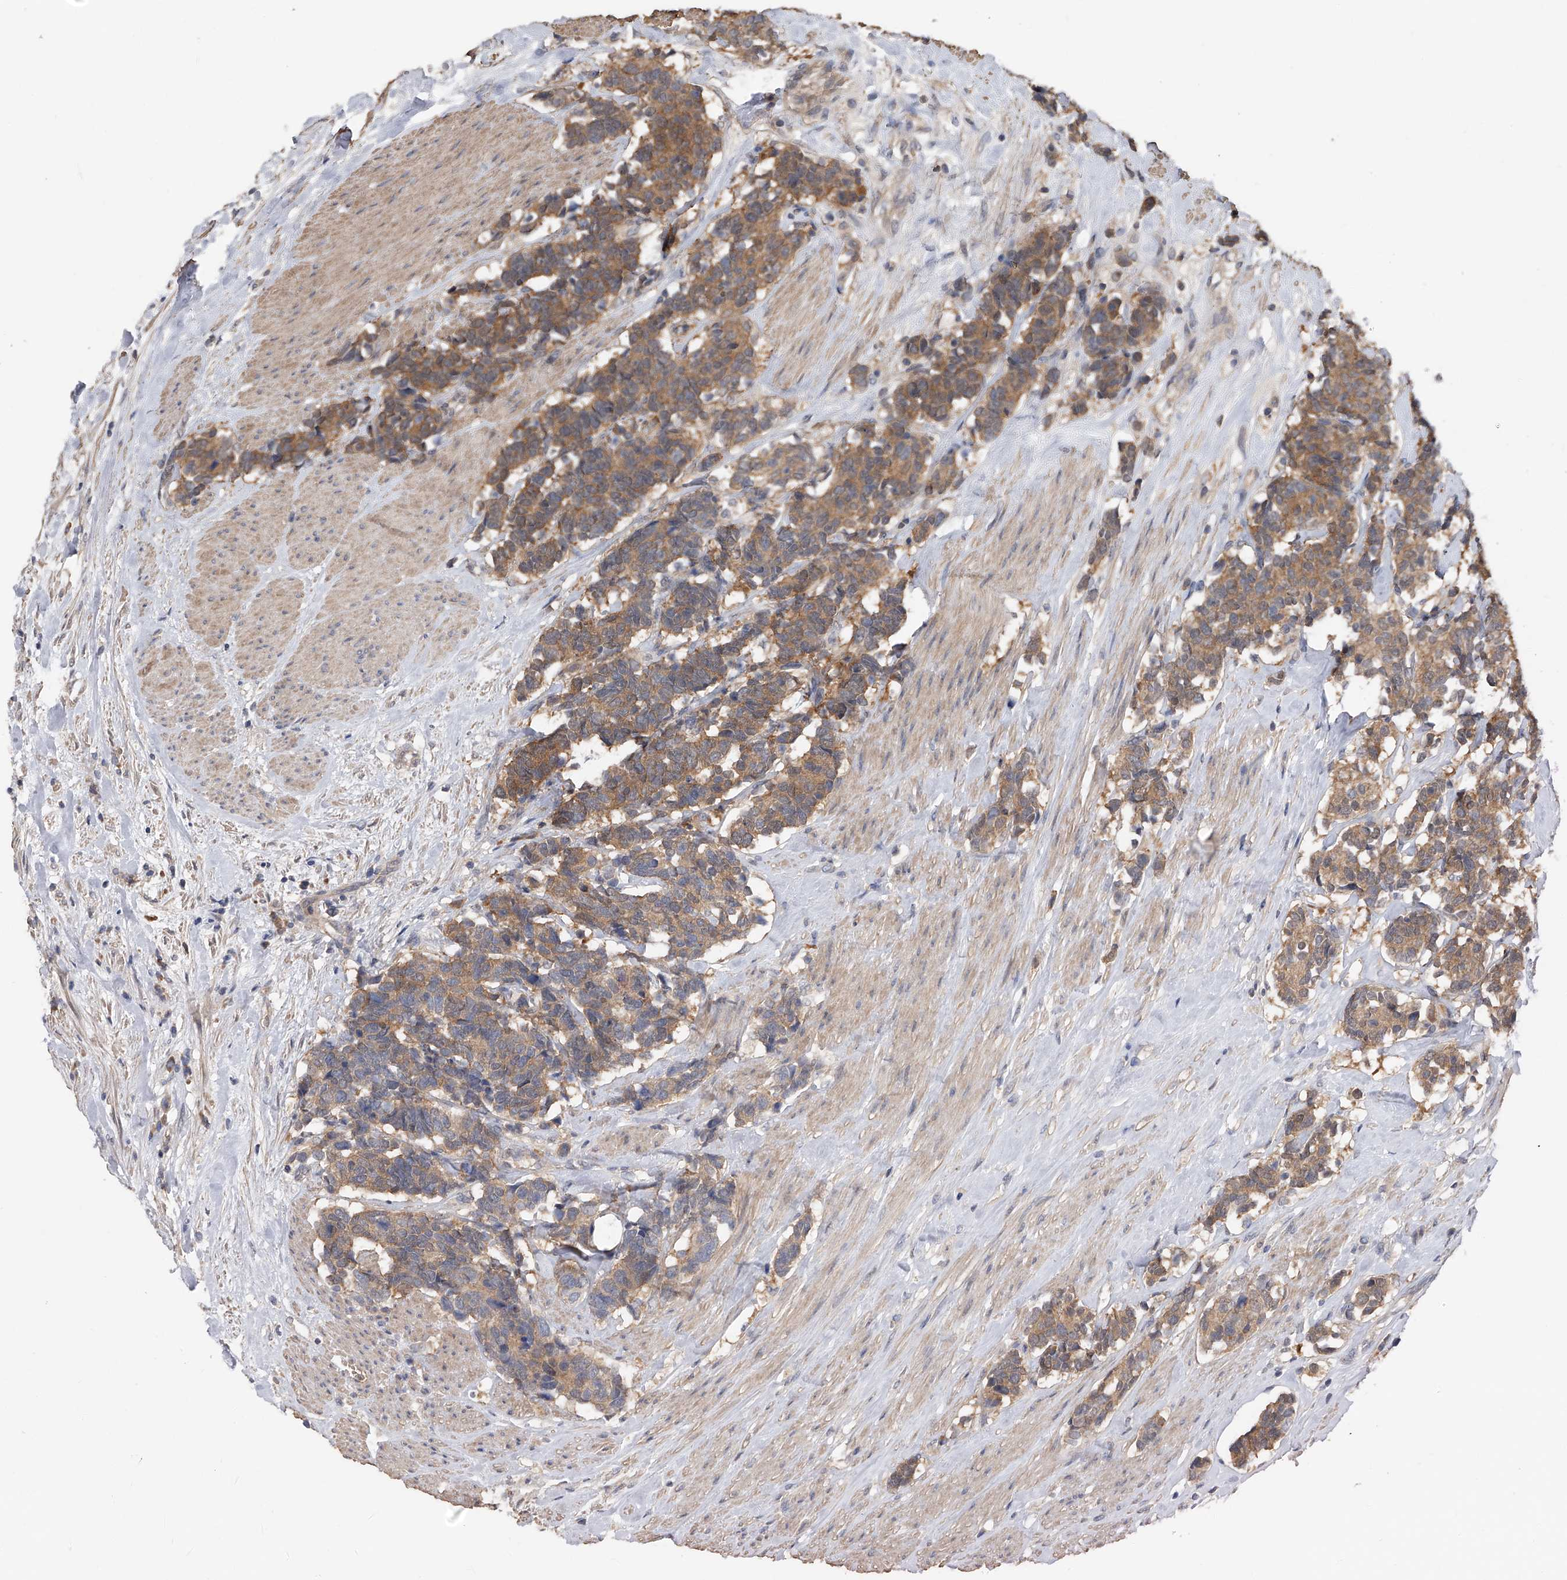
{"staining": {"intensity": "moderate", "quantity": ">75%", "location": "cytoplasmic/membranous"}, "tissue": "carcinoid", "cell_type": "Tumor cells", "image_type": "cancer", "snomed": [{"axis": "morphology", "description": "Carcinoma, NOS"}, {"axis": "morphology", "description": "Carcinoid, malignant, NOS"}, {"axis": "topography", "description": "Urinary bladder"}], "caption": "Carcinoid tissue reveals moderate cytoplasmic/membranous expression in about >75% of tumor cells (DAB = brown stain, brightfield microscopy at high magnification).", "gene": "CFAP298", "patient": {"sex": "male", "age": 57}}